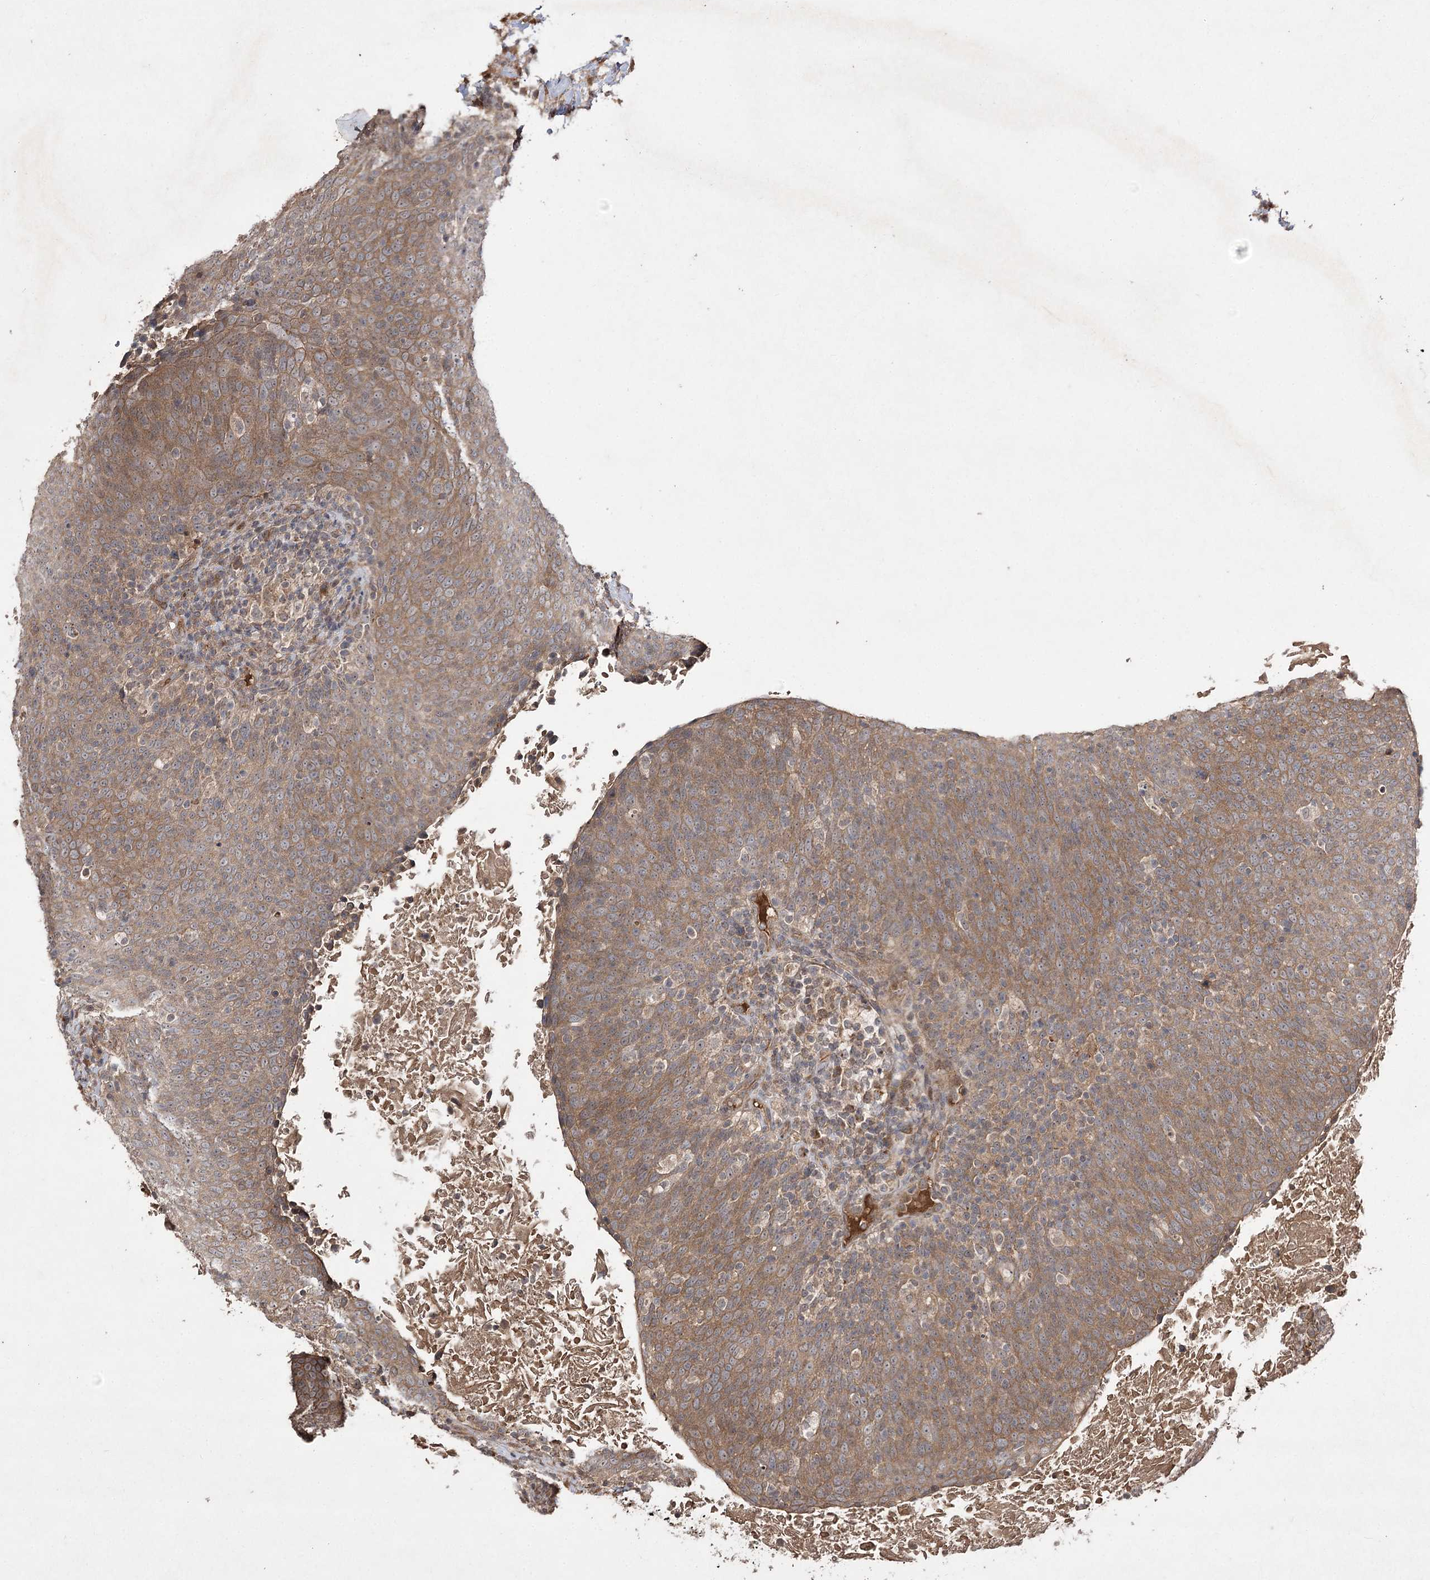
{"staining": {"intensity": "moderate", "quantity": ">75%", "location": "cytoplasmic/membranous"}, "tissue": "head and neck cancer", "cell_type": "Tumor cells", "image_type": "cancer", "snomed": [{"axis": "morphology", "description": "Squamous cell carcinoma, NOS"}, {"axis": "morphology", "description": "Squamous cell carcinoma, metastatic, NOS"}, {"axis": "topography", "description": "Lymph node"}, {"axis": "topography", "description": "Head-Neck"}], "caption": "Immunohistochemical staining of human squamous cell carcinoma (head and neck) demonstrates medium levels of moderate cytoplasmic/membranous protein positivity in about >75% of tumor cells.", "gene": "FANCL", "patient": {"sex": "male", "age": 62}}